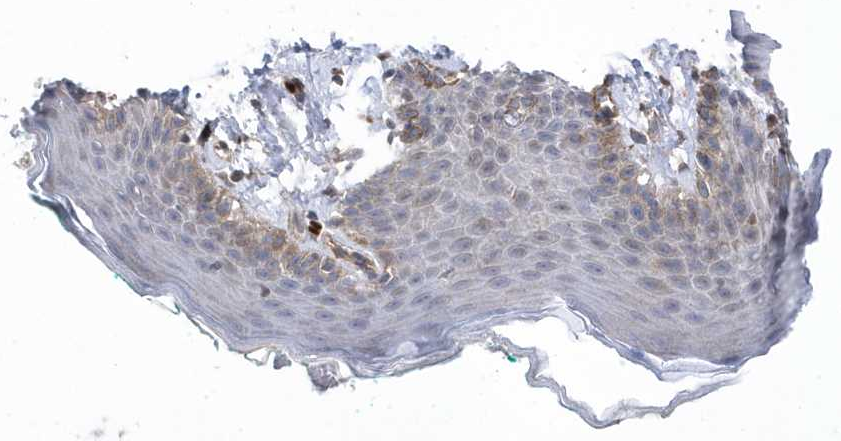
{"staining": {"intensity": "moderate", "quantity": "<25%", "location": "cytoplasmic/membranous"}, "tissue": "skin", "cell_type": "Epidermal cells", "image_type": "normal", "snomed": [{"axis": "morphology", "description": "Normal tissue, NOS"}, {"axis": "topography", "description": "Vulva"}], "caption": "This is an image of immunohistochemistry staining of unremarkable skin, which shows moderate positivity in the cytoplasmic/membranous of epidermal cells.", "gene": "GTPBP6", "patient": {"sex": "female", "age": 66}}